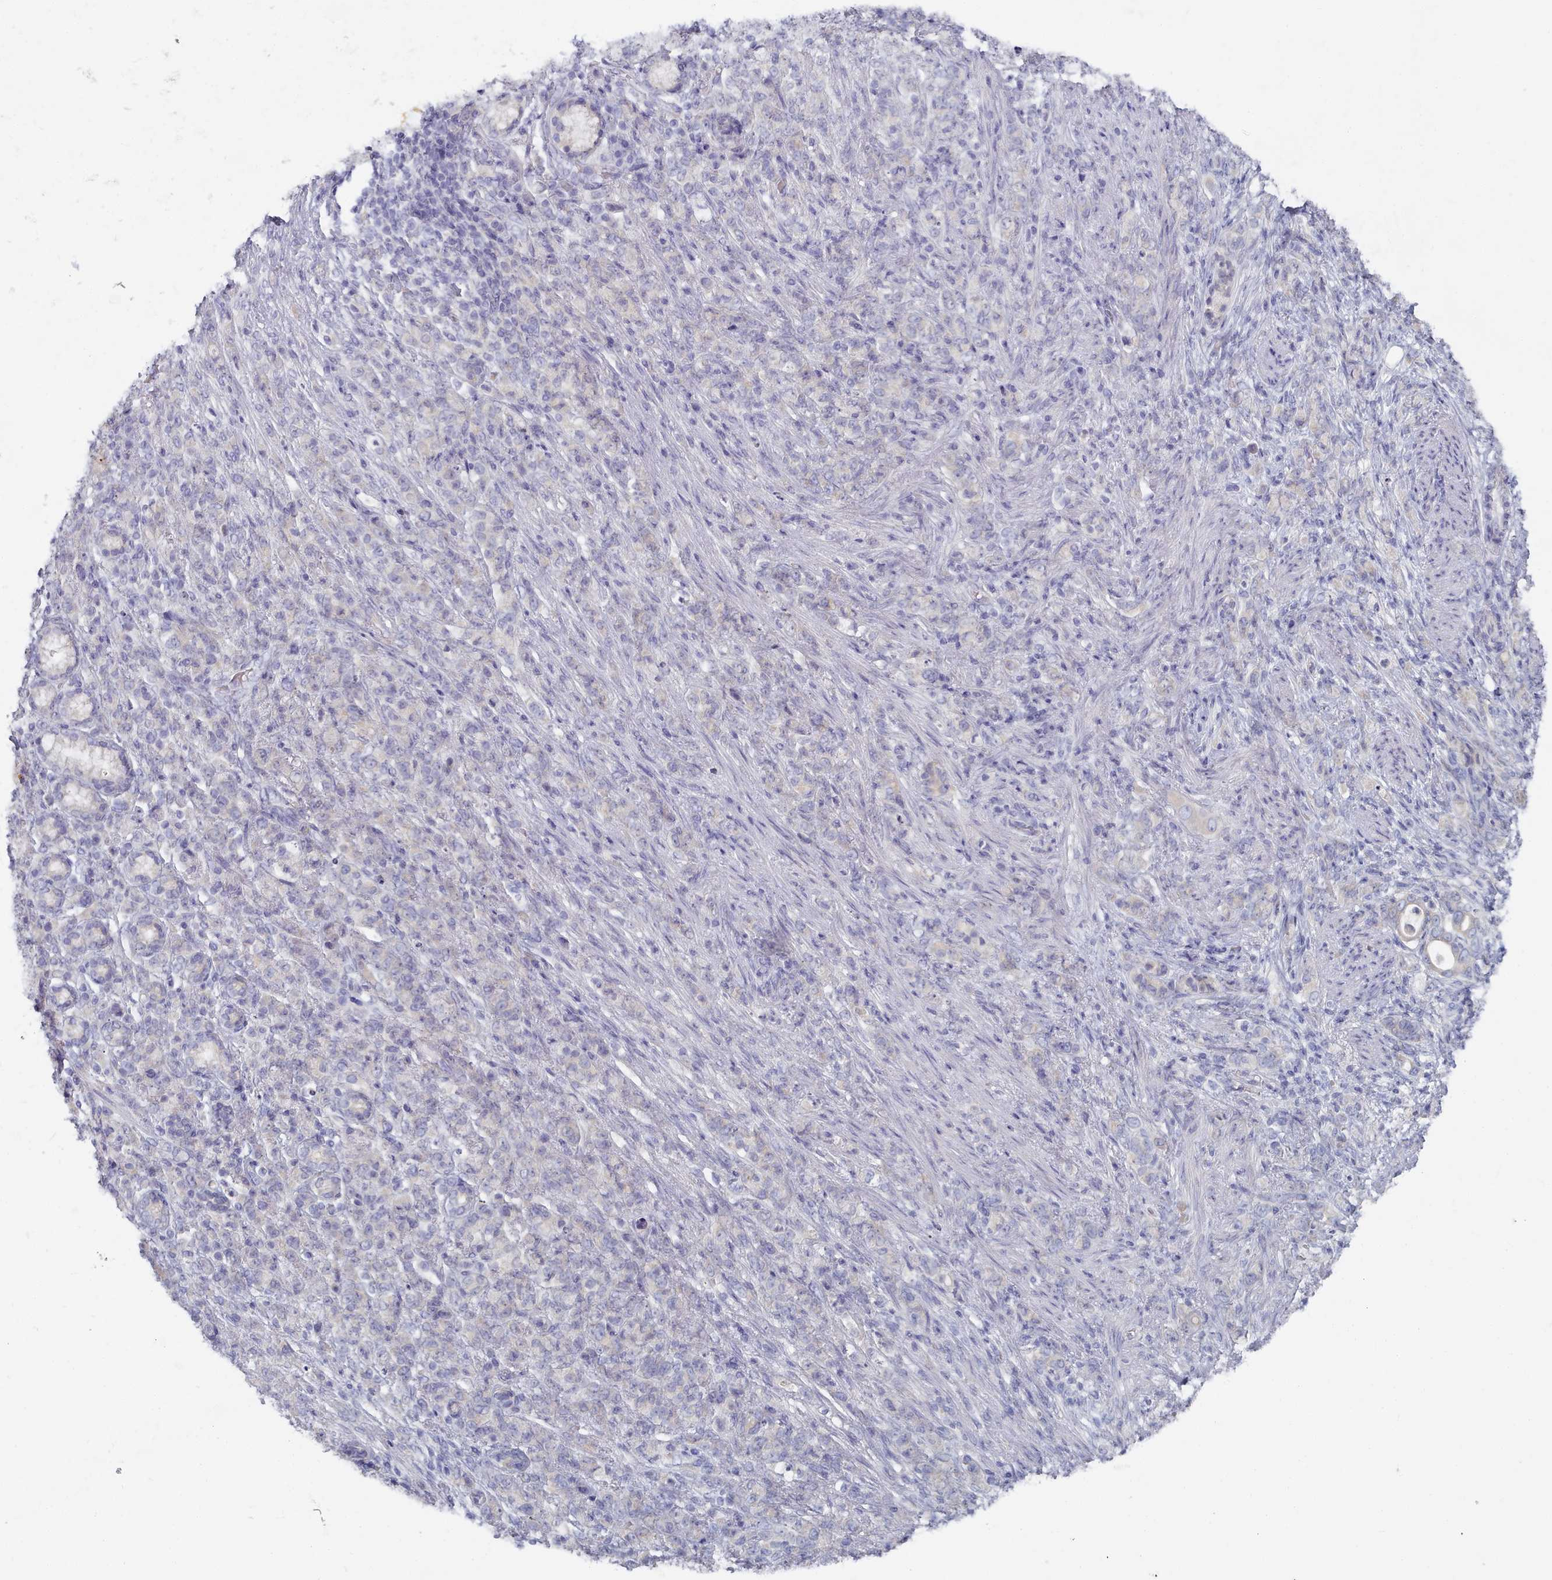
{"staining": {"intensity": "negative", "quantity": "none", "location": "none"}, "tissue": "stomach cancer", "cell_type": "Tumor cells", "image_type": "cancer", "snomed": [{"axis": "morphology", "description": "Adenocarcinoma, NOS"}, {"axis": "topography", "description": "Stomach"}], "caption": "Human stomach adenocarcinoma stained for a protein using immunohistochemistry (IHC) demonstrates no expression in tumor cells.", "gene": "TYW1B", "patient": {"sex": "female", "age": 79}}